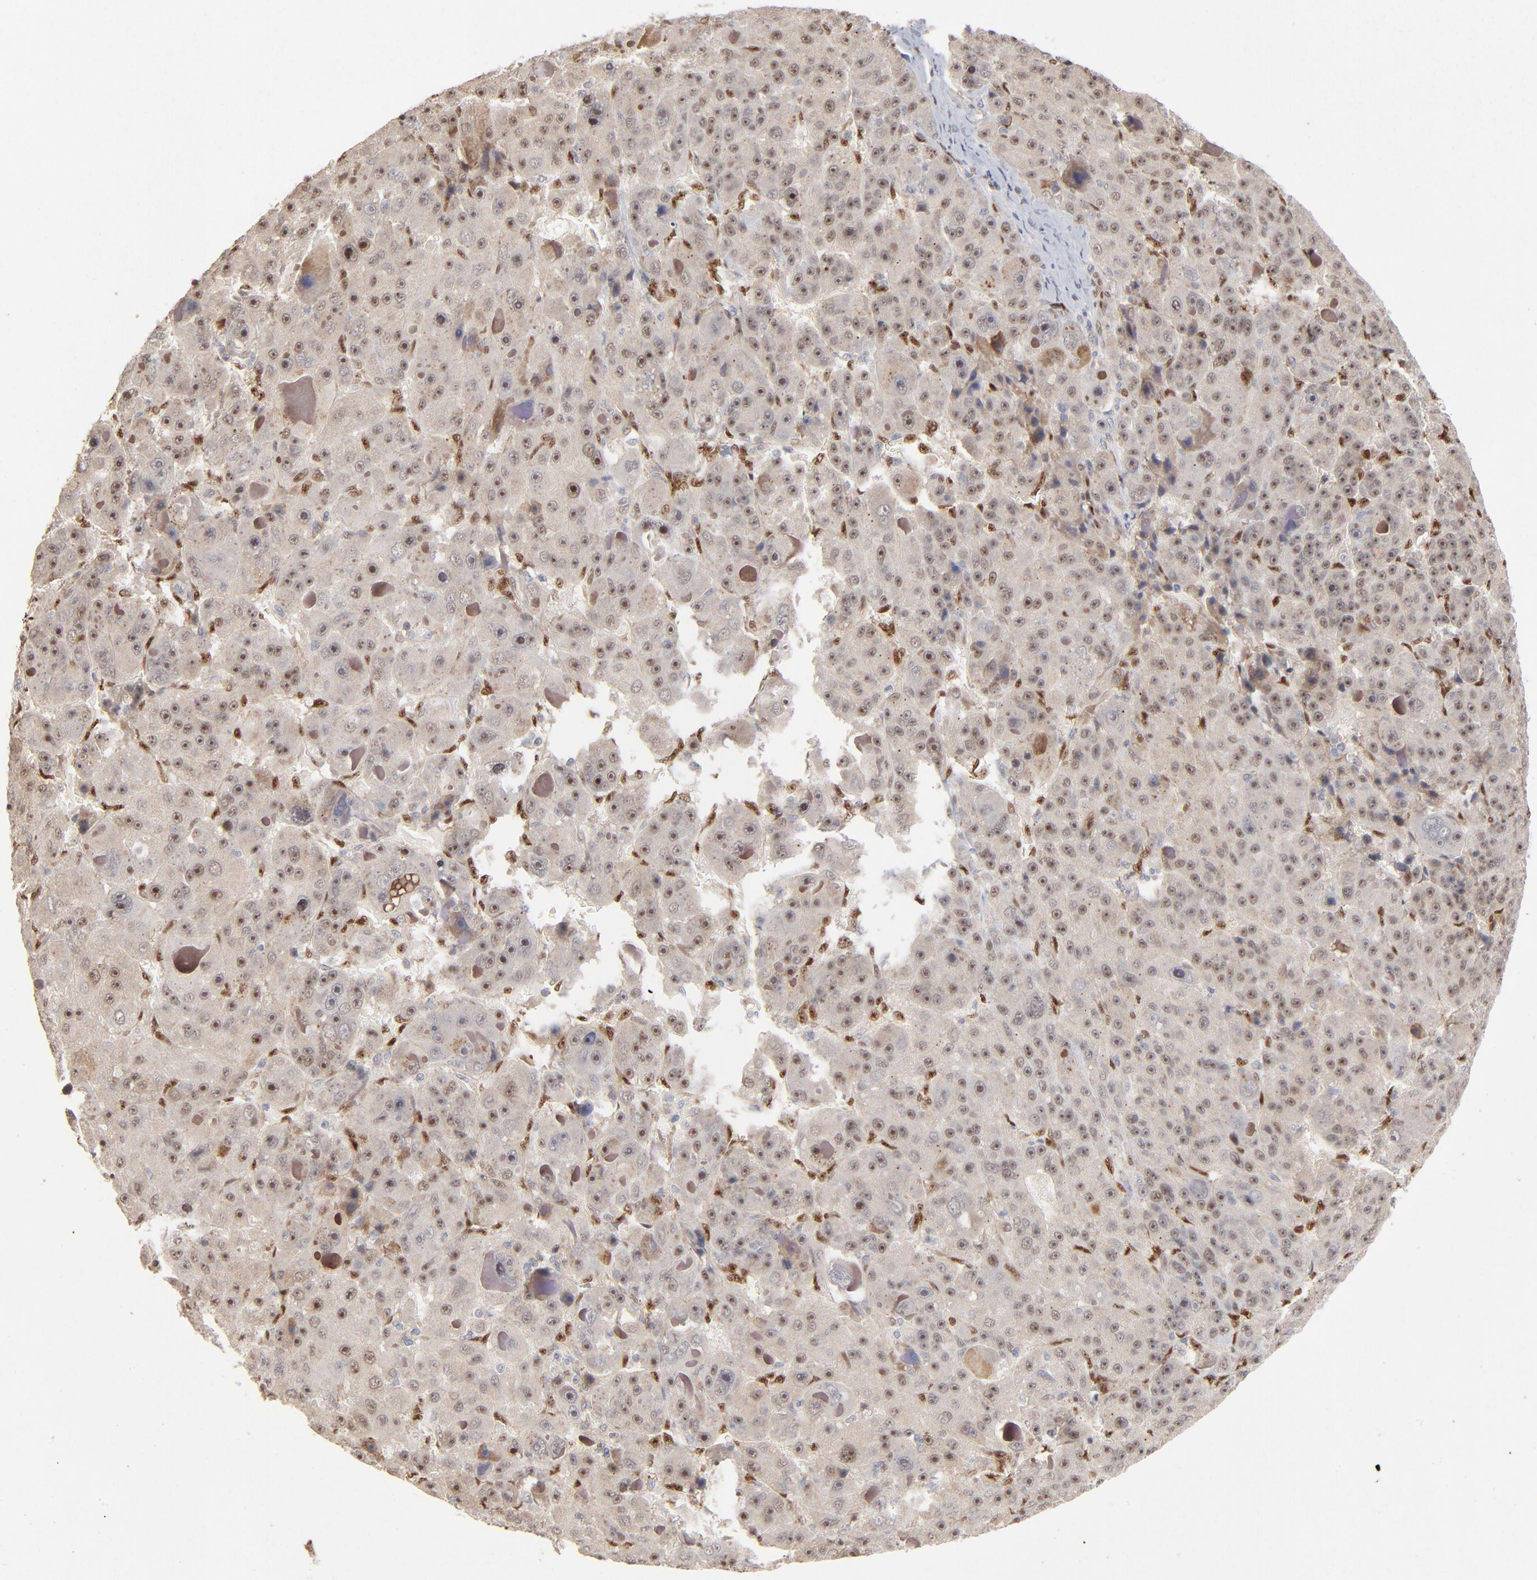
{"staining": {"intensity": "moderate", "quantity": ">75%", "location": "nuclear"}, "tissue": "liver cancer", "cell_type": "Tumor cells", "image_type": "cancer", "snomed": [{"axis": "morphology", "description": "Carcinoma, Hepatocellular, NOS"}, {"axis": "topography", "description": "Liver"}], "caption": "This micrograph displays hepatocellular carcinoma (liver) stained with immunohistochemistry to label a protein in brown. The nuclear of tumor cells show moderate positivity for the protein. Nuclei are counter-stained blue.", "gene": "NFIB", "patient": {"sex": "male", "age": 76}}